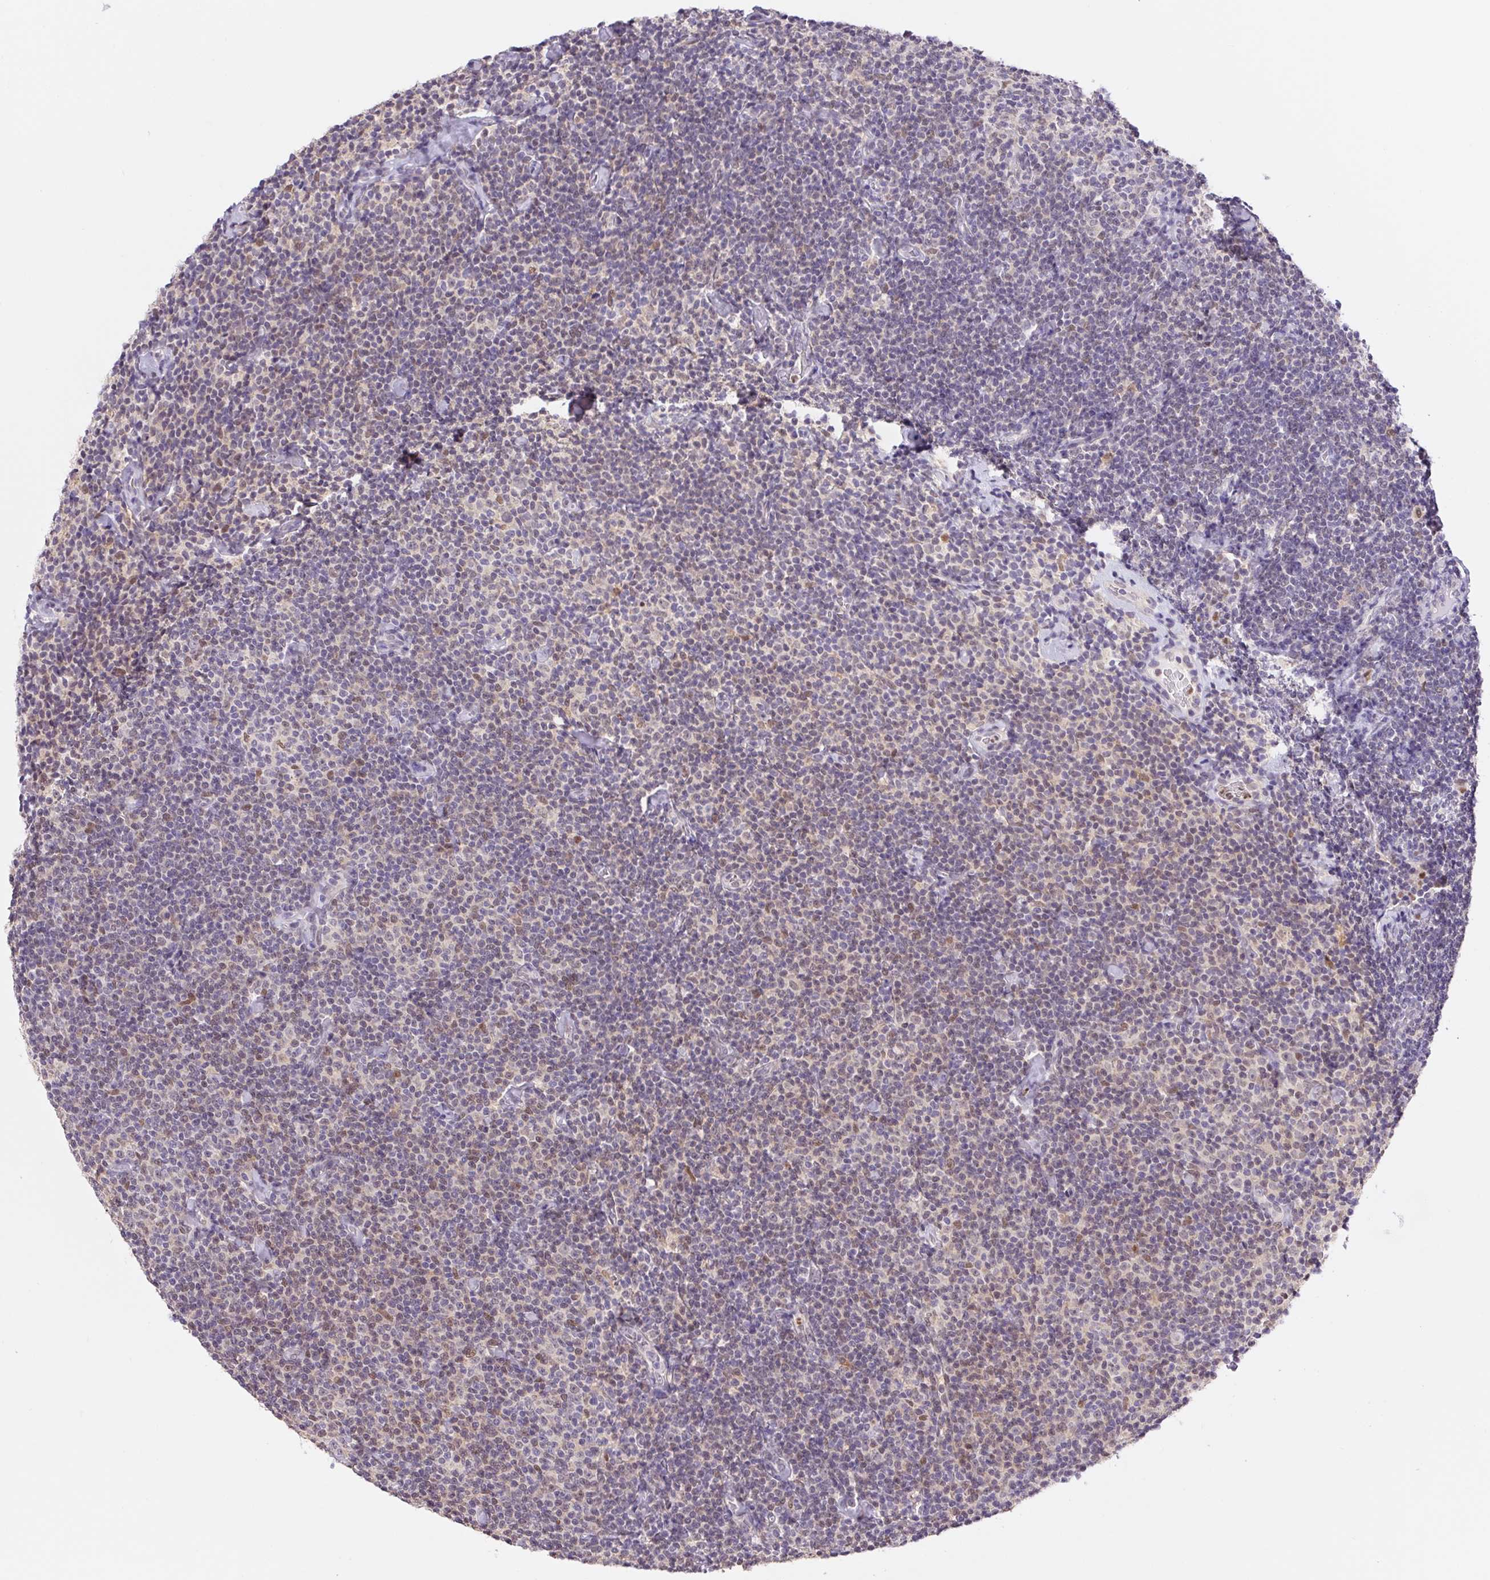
{"staining": {"intensity": "negative", "quantity": "none", "location": "none"}, "tissue": "lymphoma", "cell_type": "Tumor cells", "image_type": "cancer", "snomed": [{"axis": "morphology", "description": "Malignant lymphoma, non-Hodgkin's type, Low grade"}, {"axis": "topography", "description": "Lymph node"}], "caption": "IHC histopathology image of human malignant lymphoma, non-Hodgkin's type (low-grade) stained for a protein (brown), which displays no positivity in tumor cells. (DAB immunohistochemistry (IHC), high magnification).", "gene": "L3MBTL4", "patient": {"sex": "male", "age": 81}}